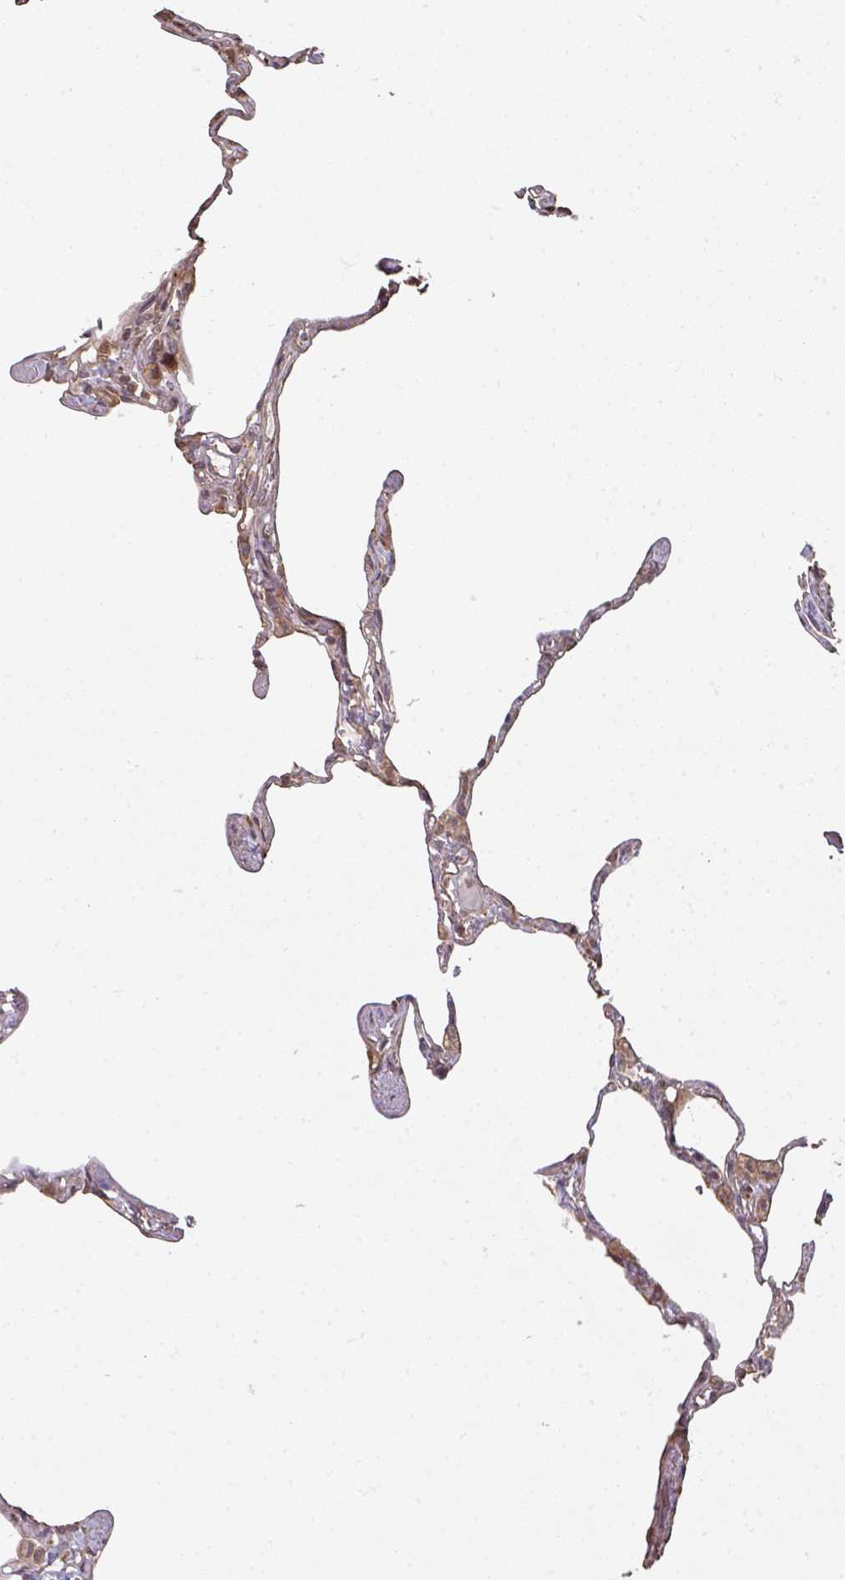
{"staining": {"intensity": "weak", "quantity": "25%-75%", "location": "cytoplasmic/membranous"}, "tissue": "lung", "cell_type": "Alveolar cells", "image_type": "normal", "snomed": [{"axis": "morphology", "description": "Normal tissue, NOS"}, {"axis": "topography", "description": "Lung"}], "caption": "Alveolar cells demonstrate low levels of weak cytoplasmic/membranous expression in about 25%-75% of cells in unremarkable lung. The protein is shown in brown color, while the nuclei are stained blue.", "gene": "CA7", "patient": {"sex": "male", "age": 65}}